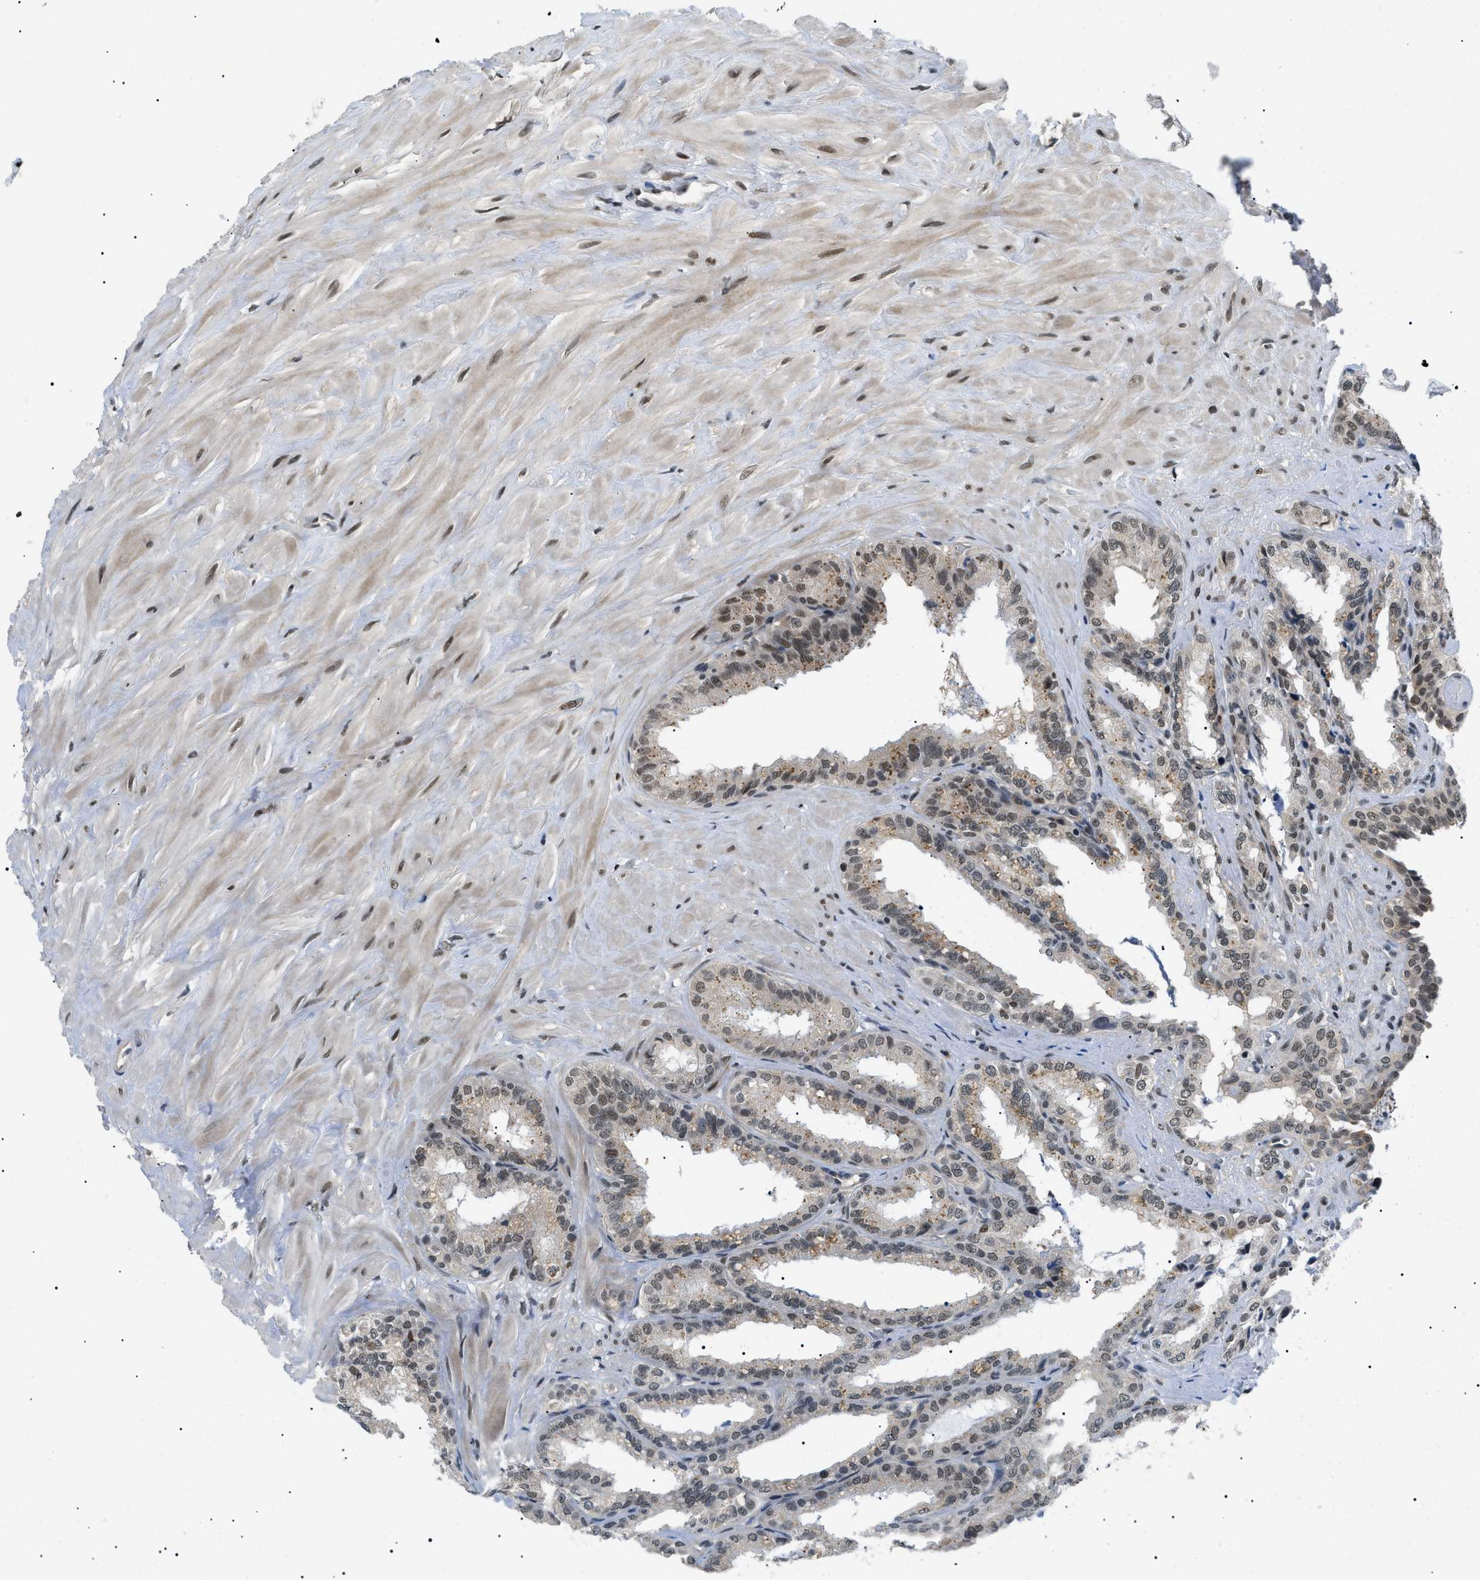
{"staining": {"intensity": "weak", "quantity": "25%-75%", "location": "nuclear"}, "tissue": "seminal vesicle", "cell_type": "Glandular cells", "image_type": "normal", "snomed": [{"axis": "morphology", "description": "Normal tissue, NOS"}, {"axis": "topography", "description": "Seminal veicle"}], "caption": "Immunohistochemistry histopathology image of benign seminal vesicle: human seminal vesicle stained using IHC reveals low levels of weak protein expression localized specifically in the nuclear of glandular cells, appearing as a nuclear brown color.", "gene": "RBM15", "patient": {"sex": "male", "age": 64}}